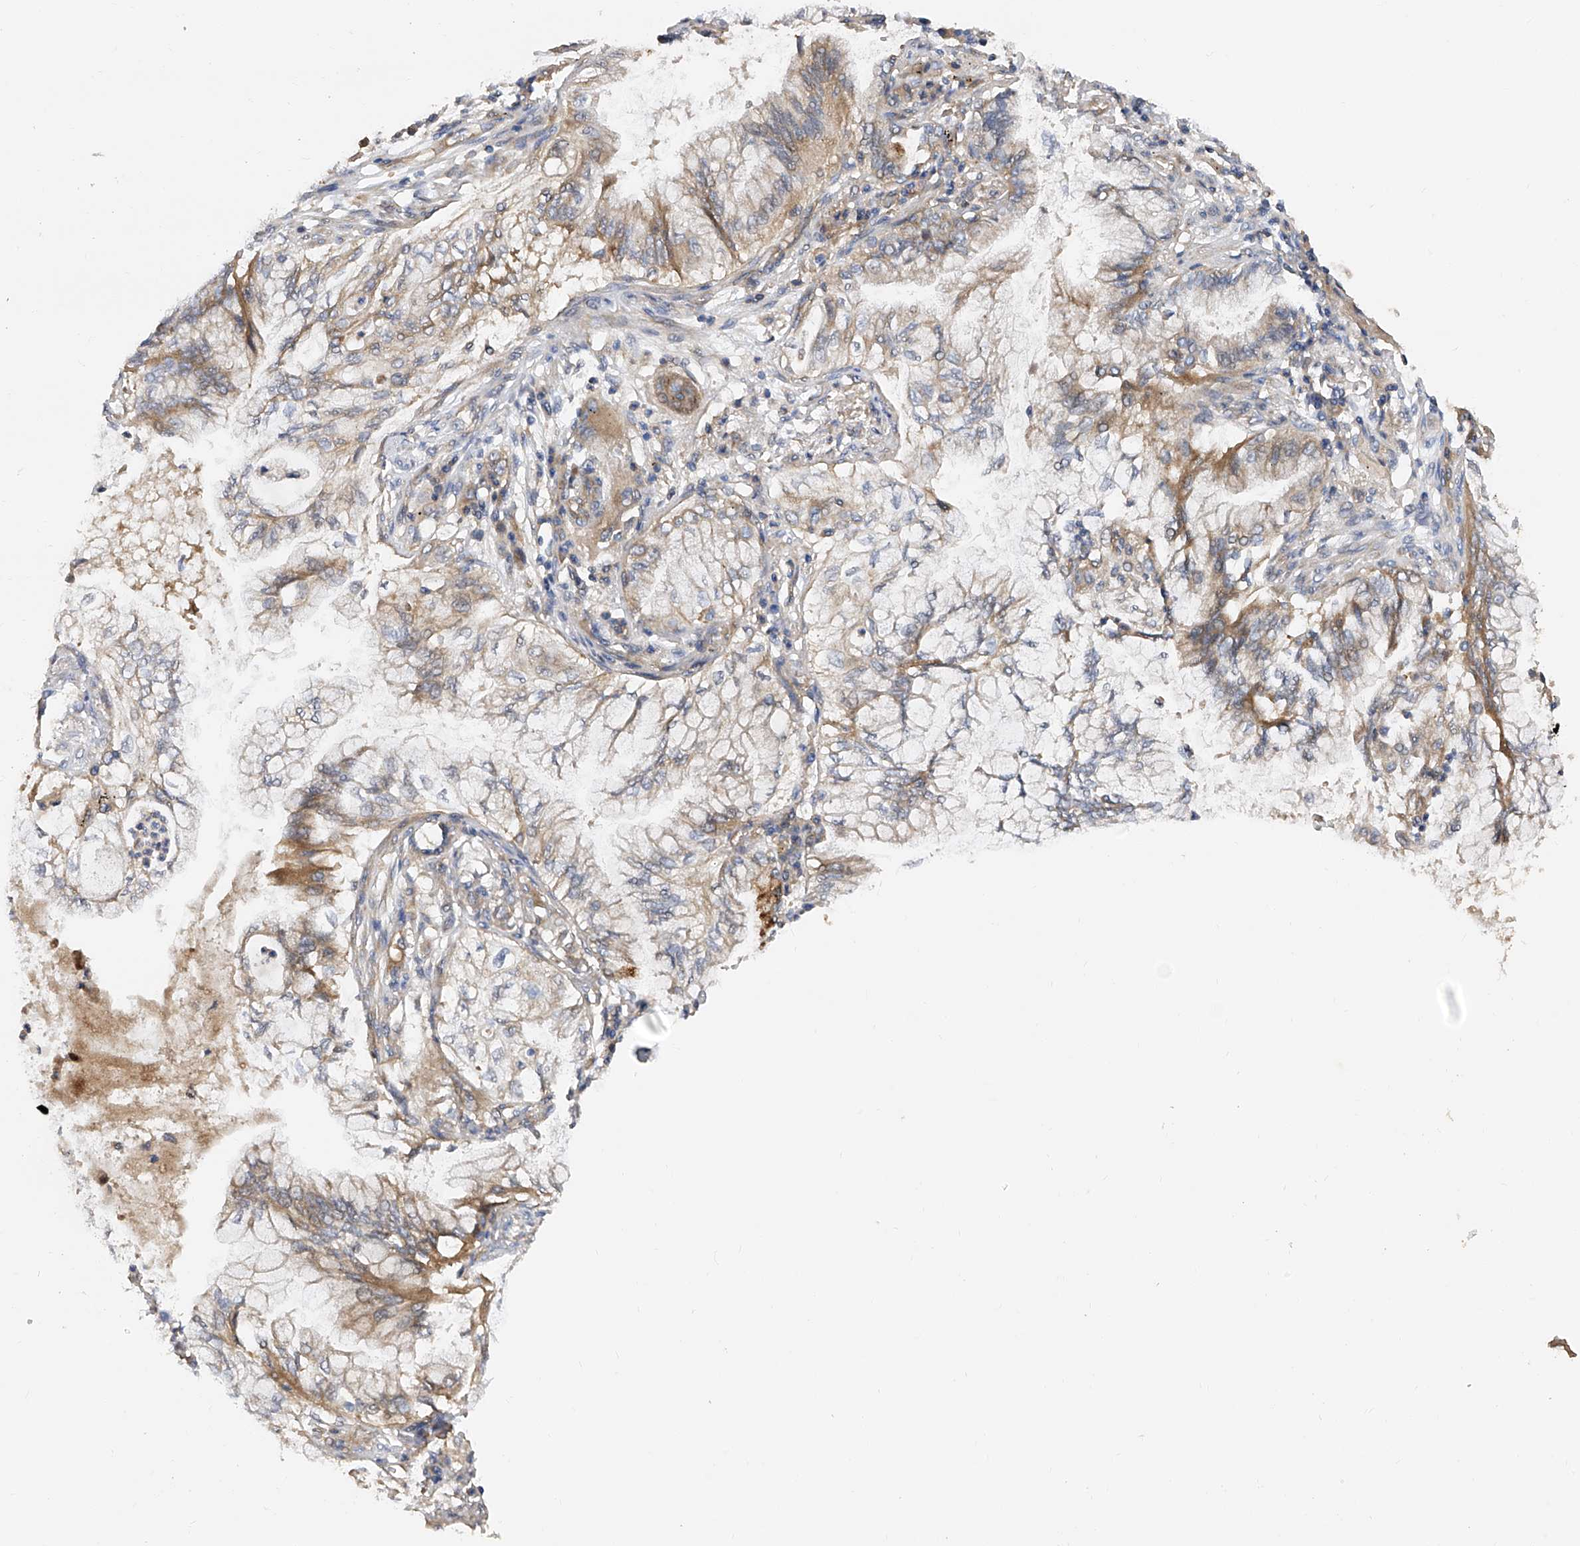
{"staining": {"intensity": "weak", "quantity": ">75%", "location": "cytoplasmic/membranous"}, "tissue": "lung cancer", "cell_type": "Tumor cells", "image_type": "cancer", "snomed": [{"axis": "morphology", "description": "Adenocarcinoma, NOS"}, {"axis": "topography", "description": "Lung"}], "caption": "Protein expression analysis of human lung cancer (adenocarcinoma) reveals weak cytoplasmic/membranous positivity in approximately >75% of tumor cells.", "gene": "PTK2", "patient": {"sex": "female", "age": 70}}